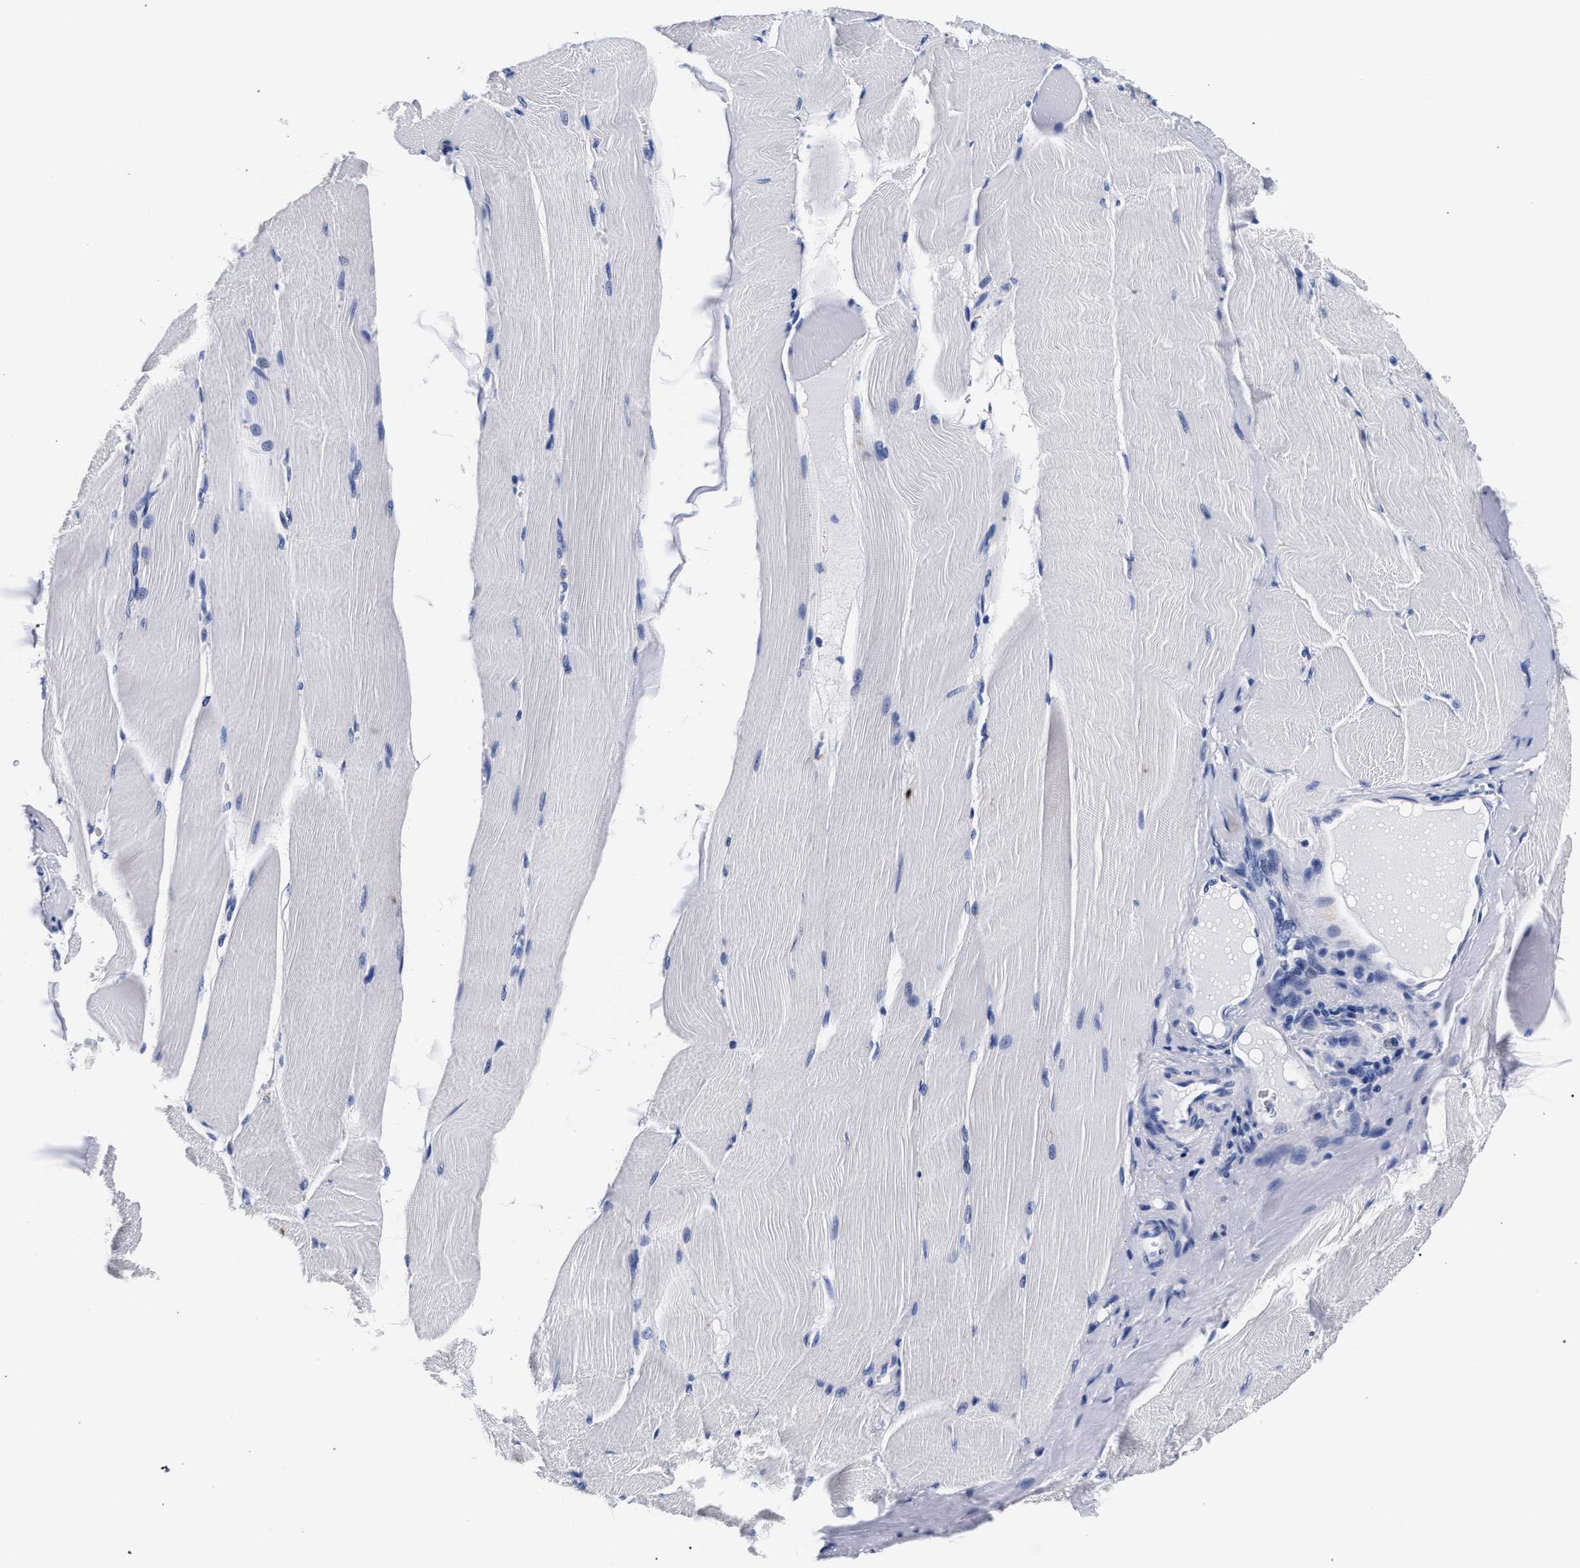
{"staining": {"intensity": "negative", "quantity": "none", "location": "none"}, "tissue": "skeletal muscle", "cell_type": "Myocytes", "image_type": "normal", "snomed": [{"axis": "morphology", "description": "Normal tissue, NOS"}, {"axis": "morphology", "description": "Squamous cell carcinoma, NOS"}, {"axis": "topography", "description": "Skeletal muscle"}], "caption": "Immunohistochemistry photomicrograph of normal skeletal muscle: human skeletal muscle stained with DAB (3,3'-diaminobenzidine) shows no significant protein expression in myocytes. The staining is performed using DAB brown chromogen with nuclei counter-stained in using hematoxylin.", "gene": "RAB3B", "patient": {"sex": "male", "age": 51}}